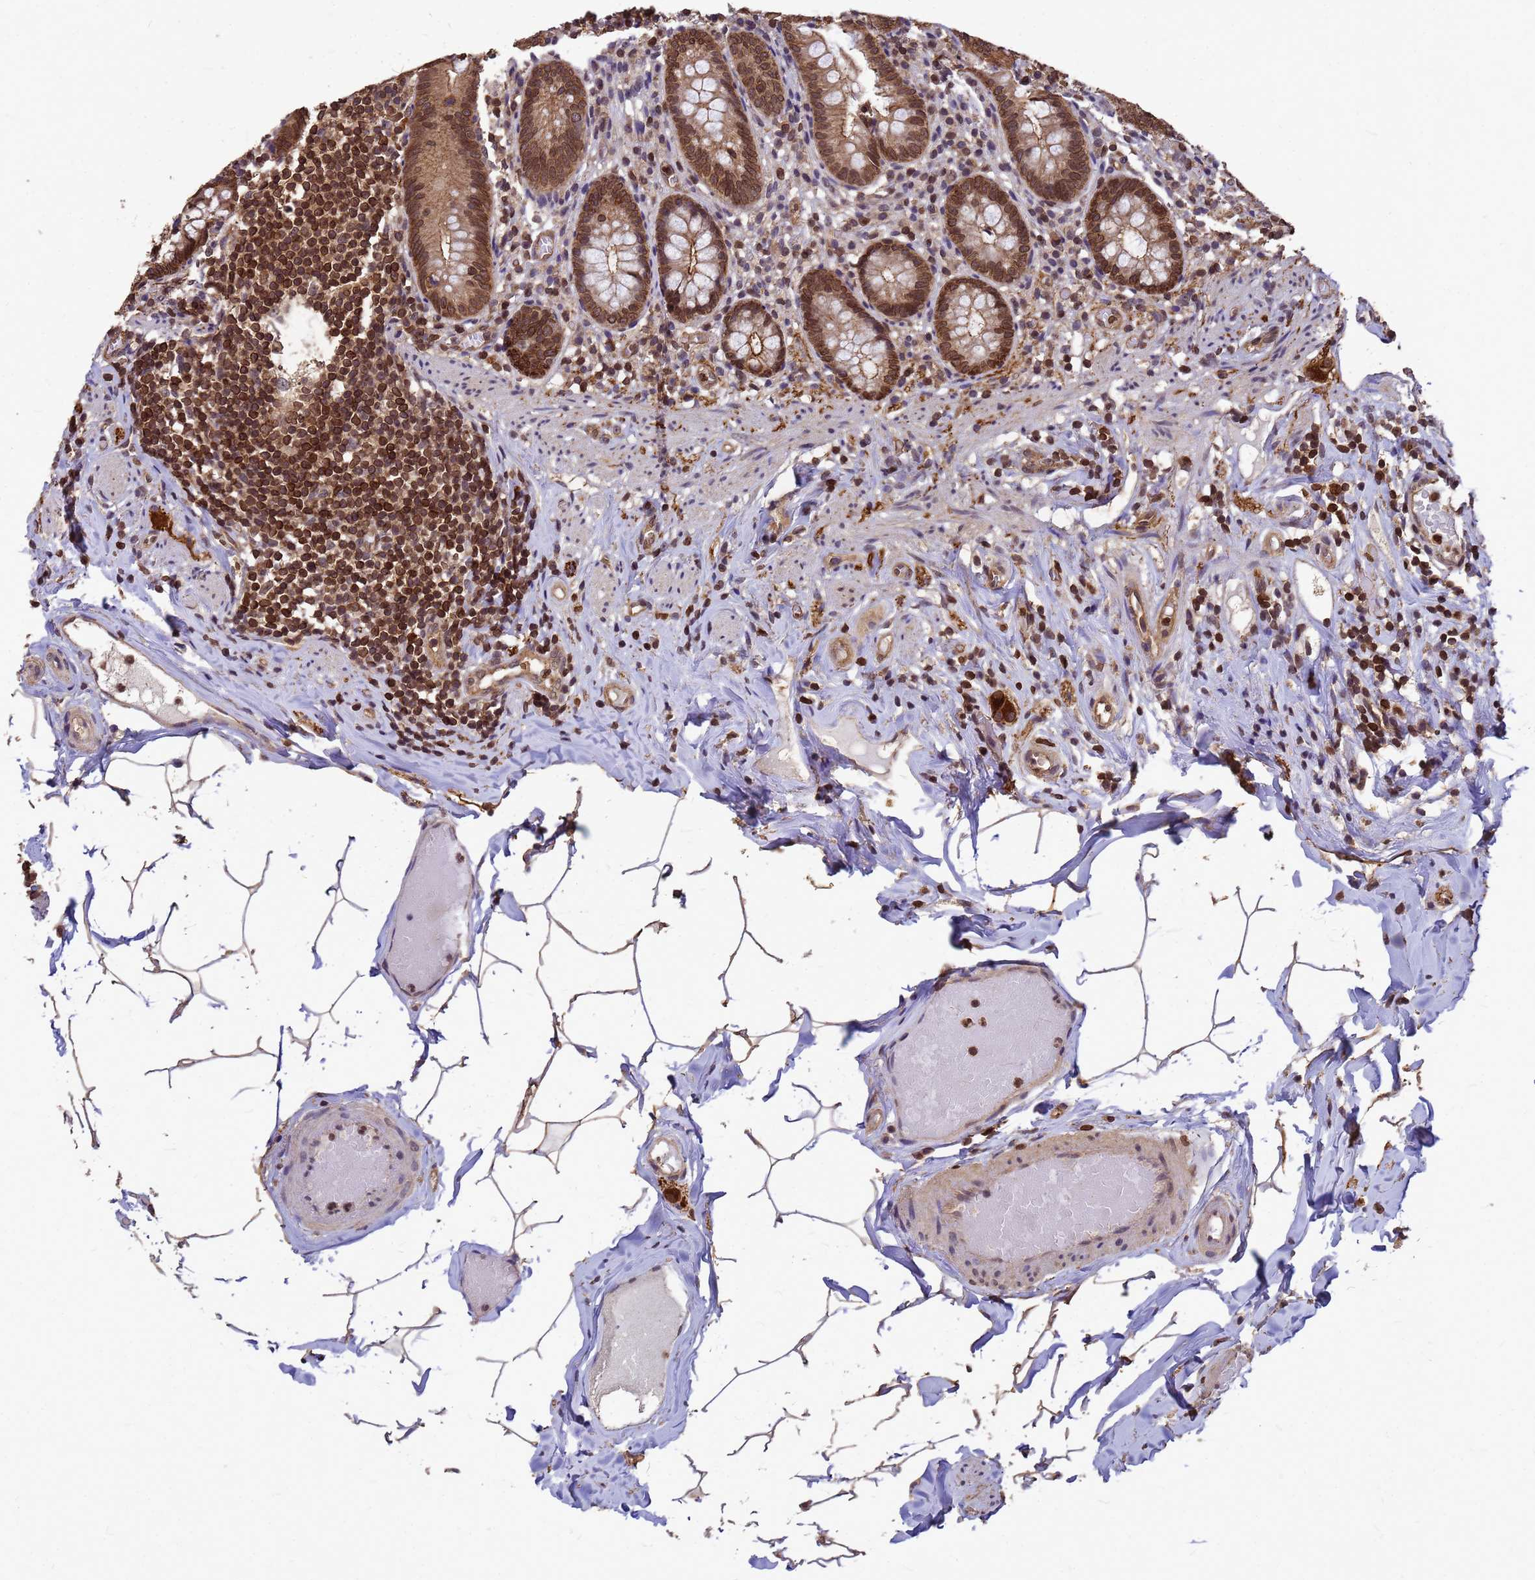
{"staining": {"intensity": "moderate", "quantity": ">75%", "location": "cytoplasmic/membranous,nuclear"}, "tissue": "appendix", "cell_type": "Glandular cells", "image_type": "normal", "snomed": [{"axis": "morphology", "description": "Normal tissue, NOS"}, {"axis": "topography", "description": "Appendix"}], "caption": "Glandular cells reveal moderate cytoplasmic/membranous,nuclear expression in approximately >75% of cells in benign appendix. Nuclei are stained in blue.", "gene": "C1orf35", "patient": {"sex": "male", "age": 55}}